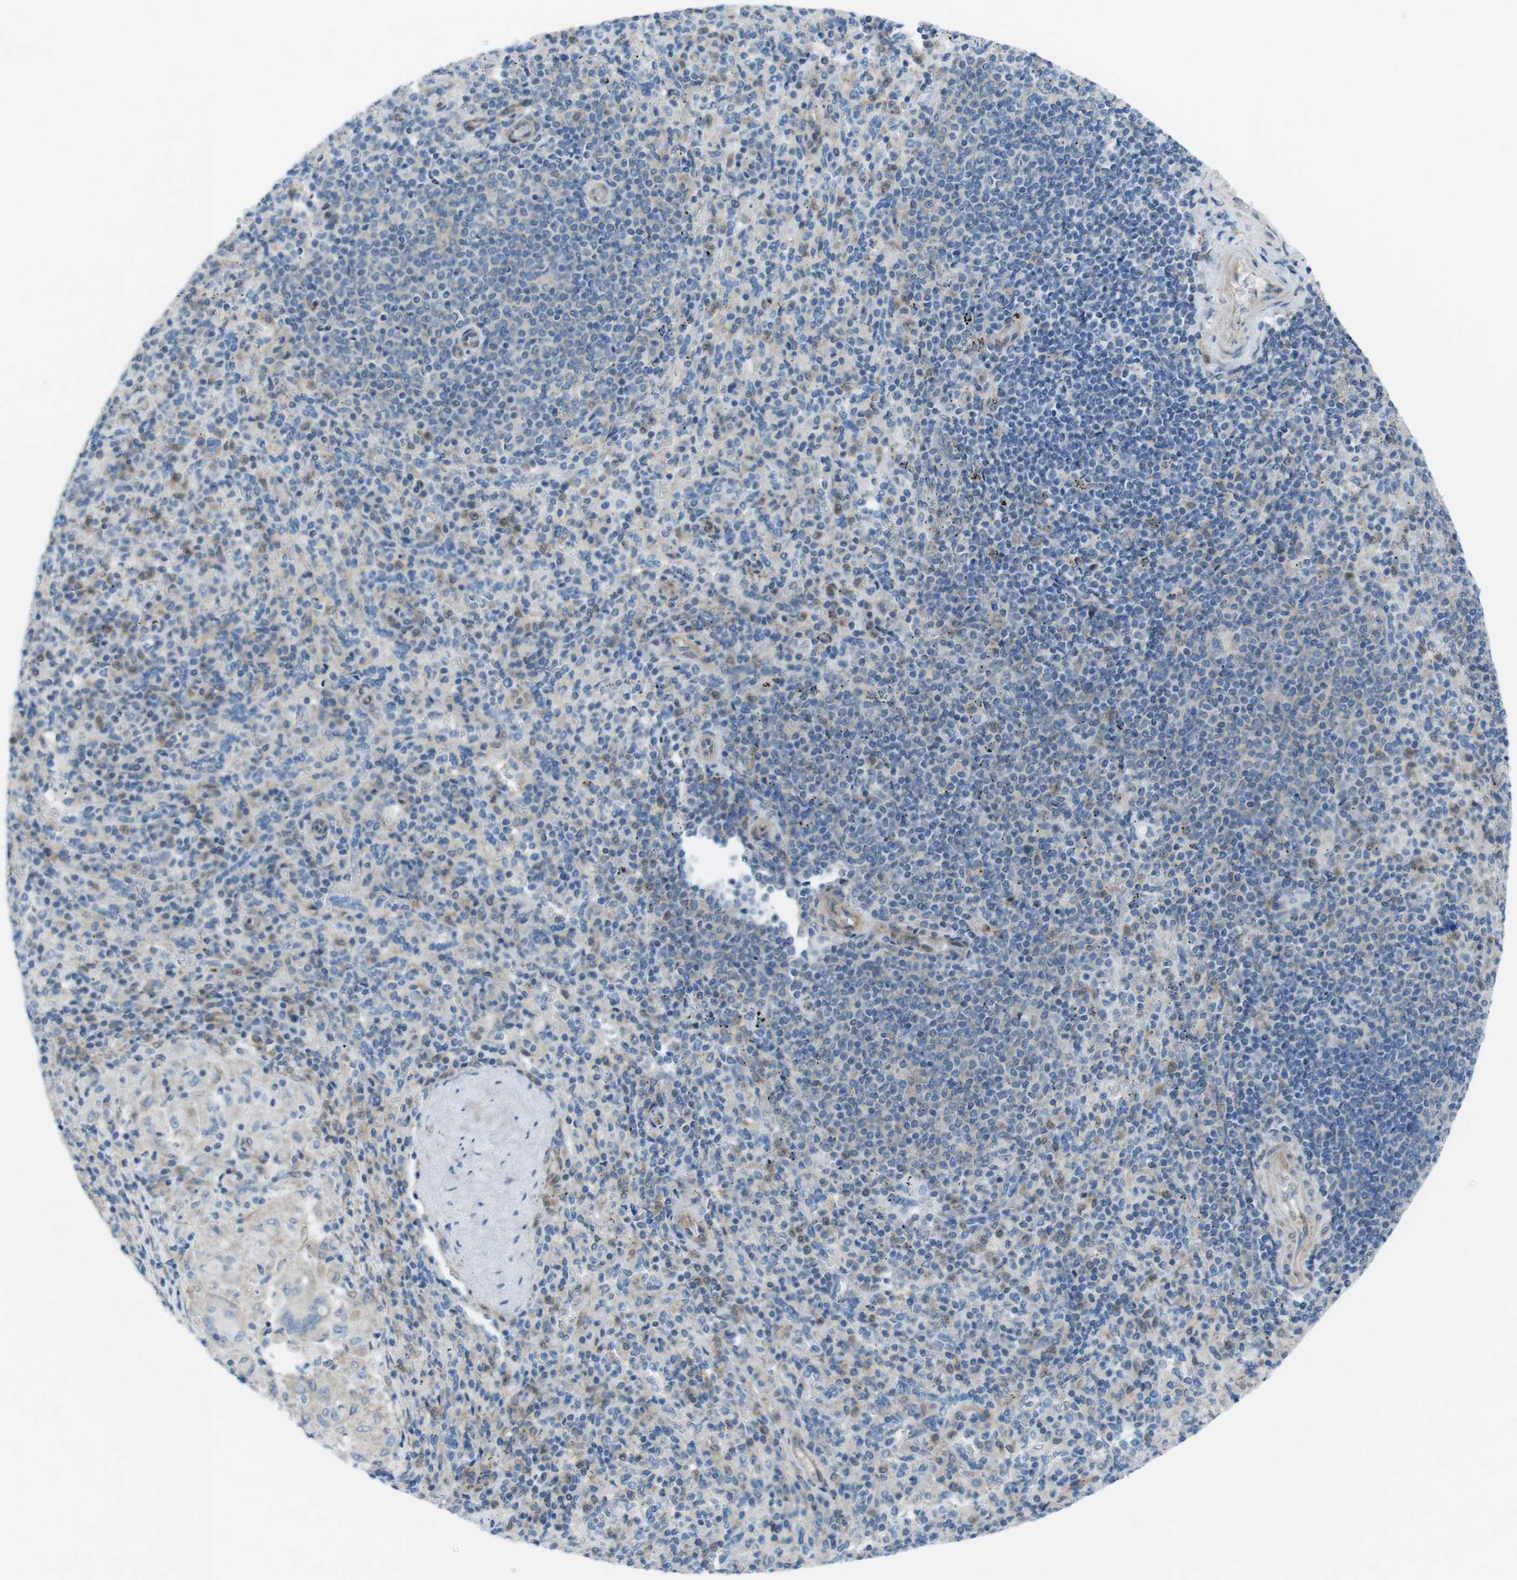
{"staining": {"intensity": "weak", "quantity": "<25%", "location": "cytoplasmic/membranous"}, "tissue": "spleen", "cell_type": "Cells in red pulp", "image_type": "normal", "snomed": [{"axis": "morphology", "description": "Normal tissue, NOS"}, {"axis": "topography", "description": "Spleen"}], "caption": "Immunohistochemistry of unremarkable human spleen shows no positivity in cells in red pulp.", "gene": "DIAPH2", "patient": {"sex": "male", "age": 36}}